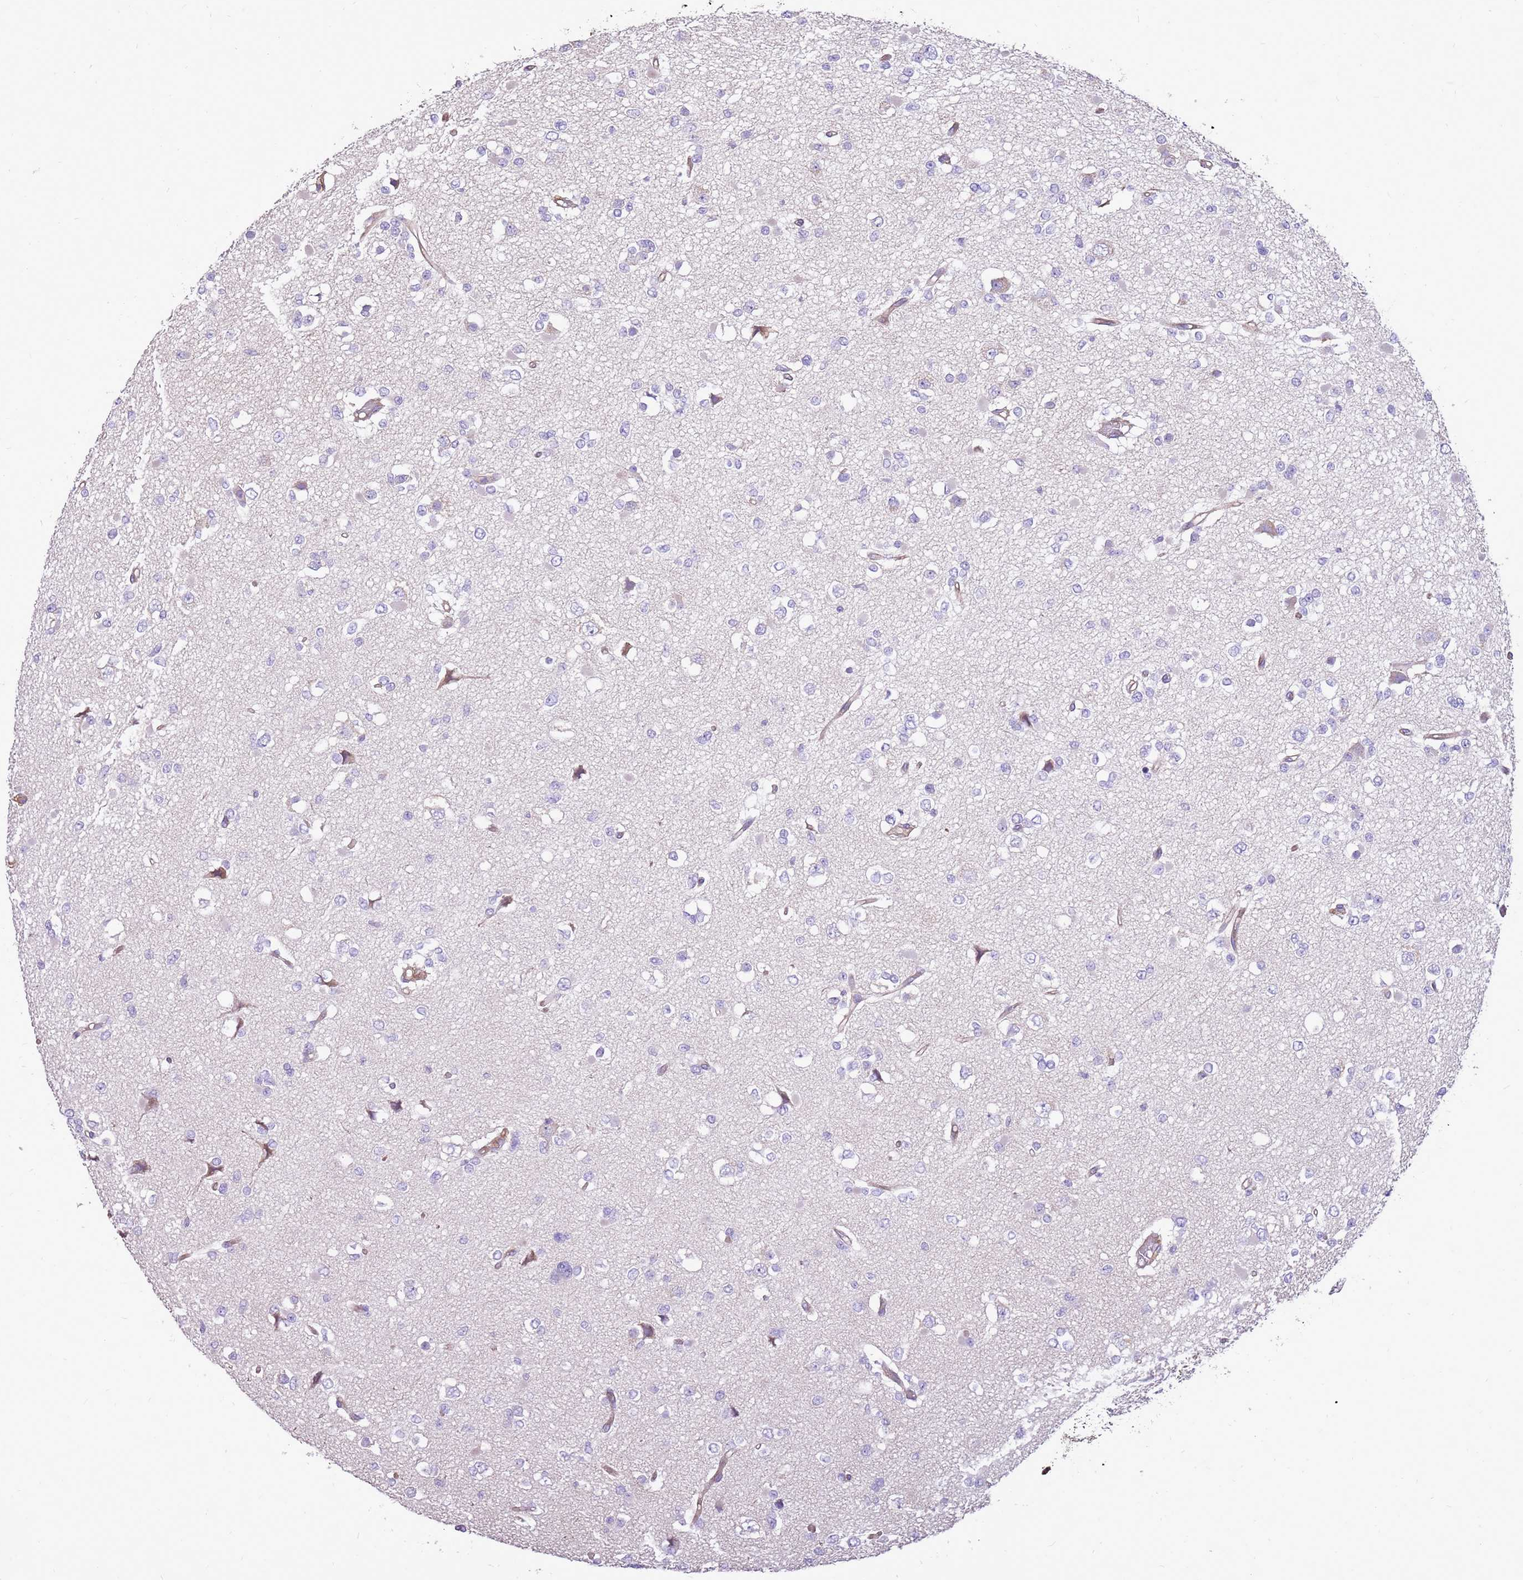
{"staining": {"intensity": "negative", "quantity": "none", "location": "none"}, "tissue": "glioma", "cell_type": "Tumor cells", "image_type": "cancer", "snomed": [{"axis": "morphology", "description": "Glioma, malignant, Low grade"}, {"axis": "topography", "description": "Brain"}], "caption": "Image shows no protein expression in tumor cells of glioma tissue.", "gene": "WASHC4", "patient": {"sex": "female", "age": 22}}